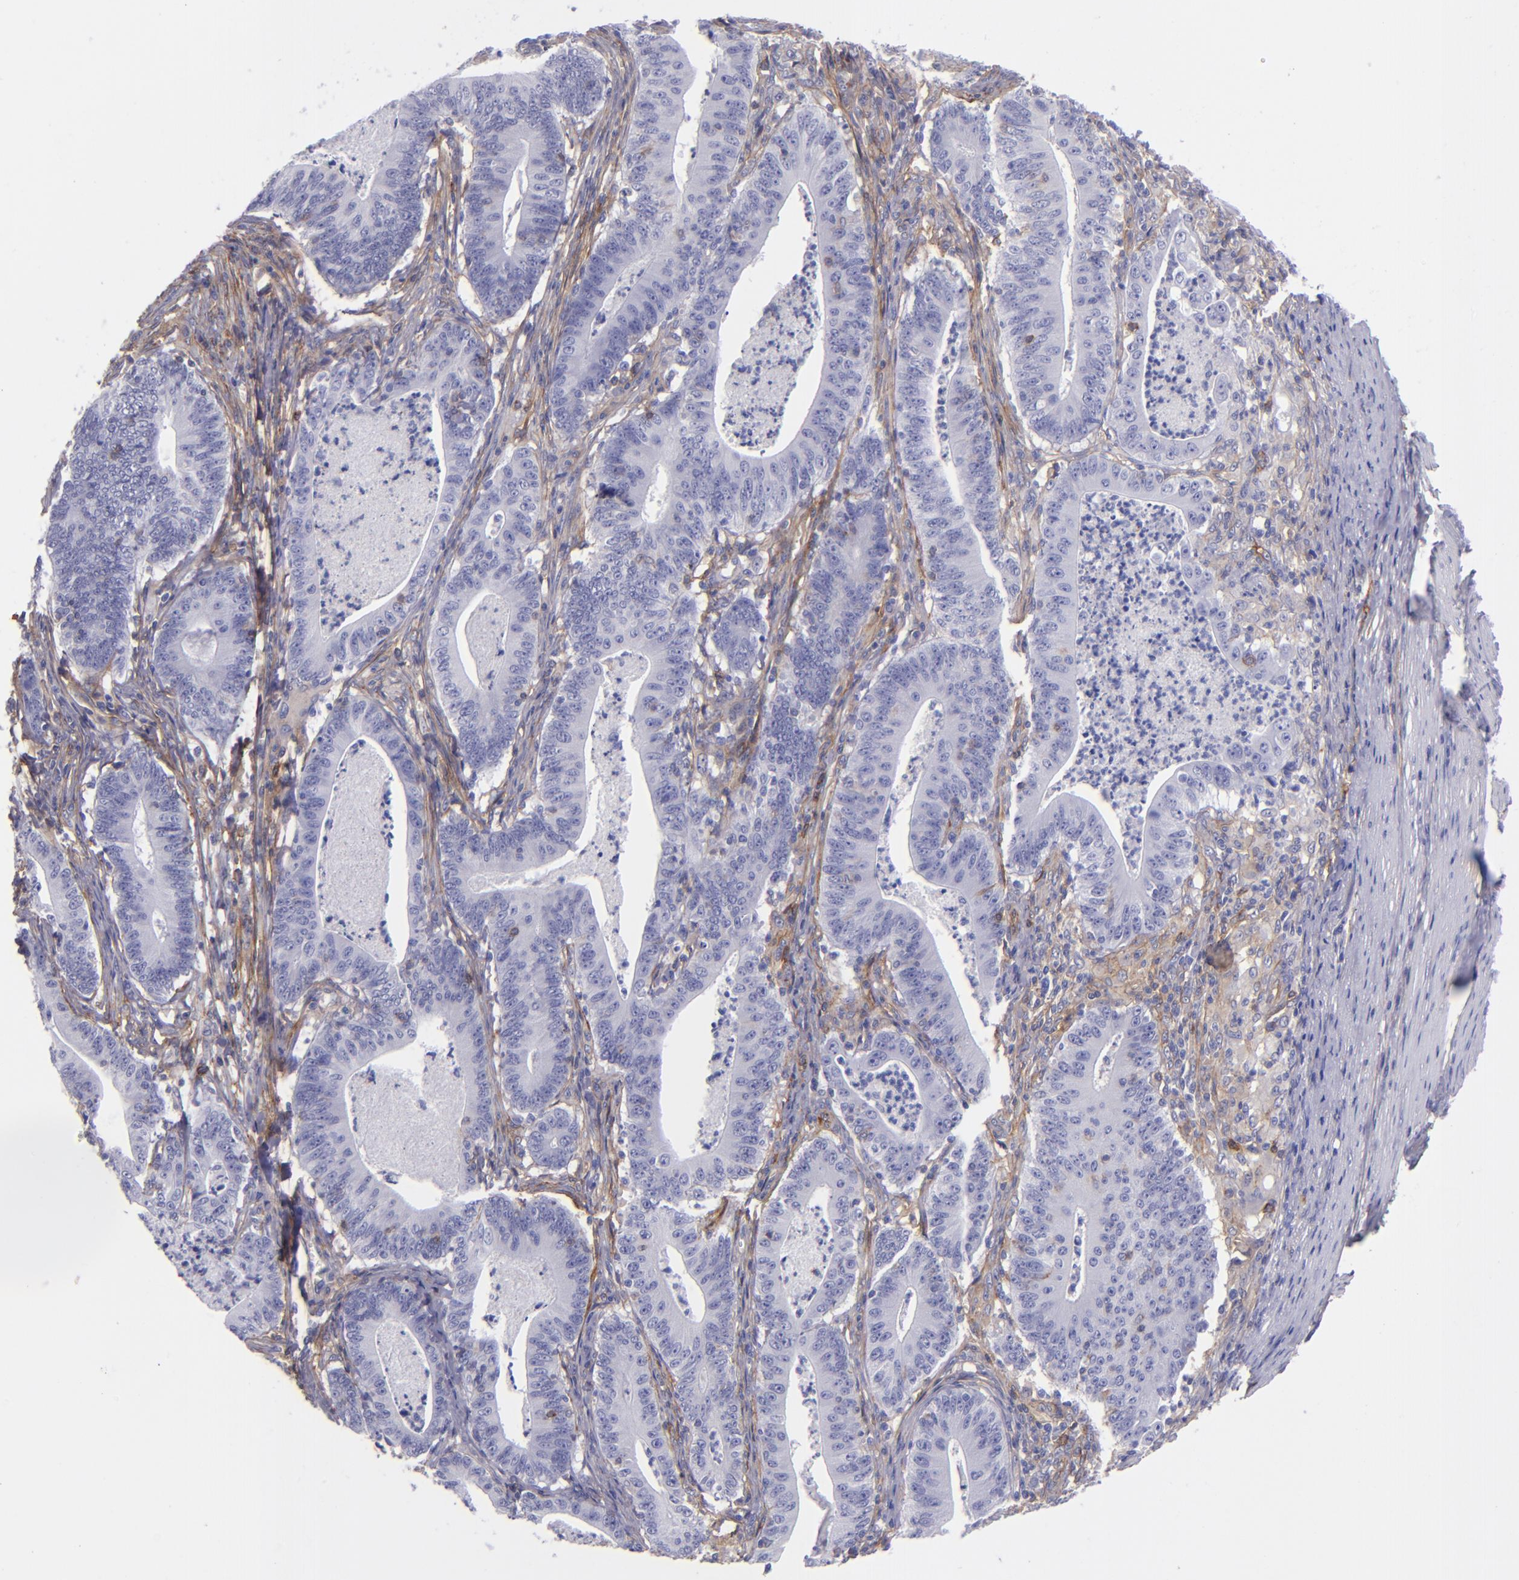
{"staining": {"intensity": "negative", "quantity": "none", "location": "none"}, "tissue": "stomach cancer", "cell_type": "Tumor cells", "image_type": "cancer", "snomed": [{"axis": "morphology", "description": "Adenocarcinoma, NOS"}, {"axis": "topography", "description": "Stomach, lower"}], "caption": "Photomicrograph shows no protein positivity in tumor cells of stomach cancer tissue.", "gene": "ENTPD1", "patient": {"sex": "female", "age": 86}}